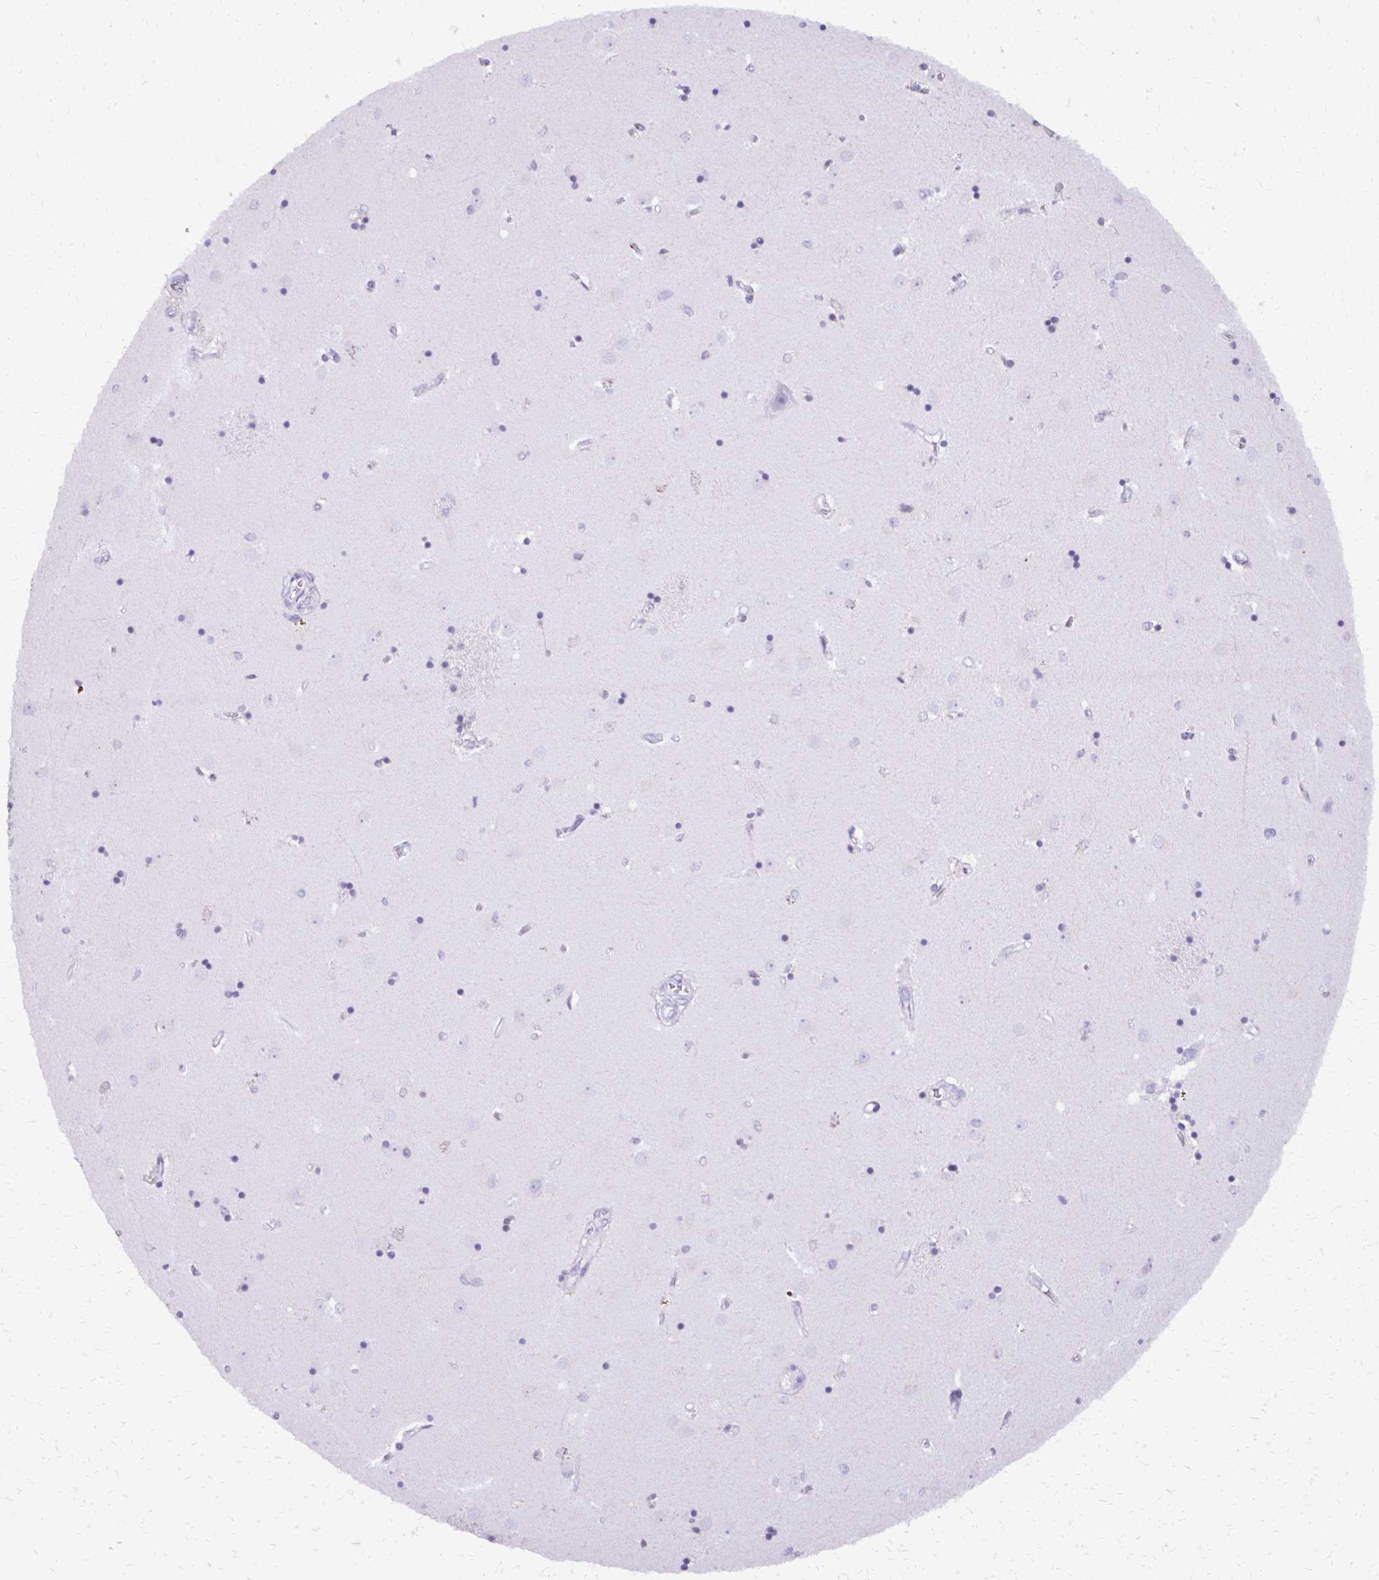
{"staining": {"intensity": "negative", "quantity": "none", "location": "none"}, "tissue": "caudate", "cell_type": "Glial cells", "image_type": "normal", "snomed": [{"axis": "morphology", "description": "Normal tissue, NOS"}, {"axis": "topography", "description": "Lateral ventricle wall"}], "caption": "Micrograph shows no protein expression in glial cells of benign caudate.", "gene": "CAT", "patient": {"sex": "male", "age": 54}}